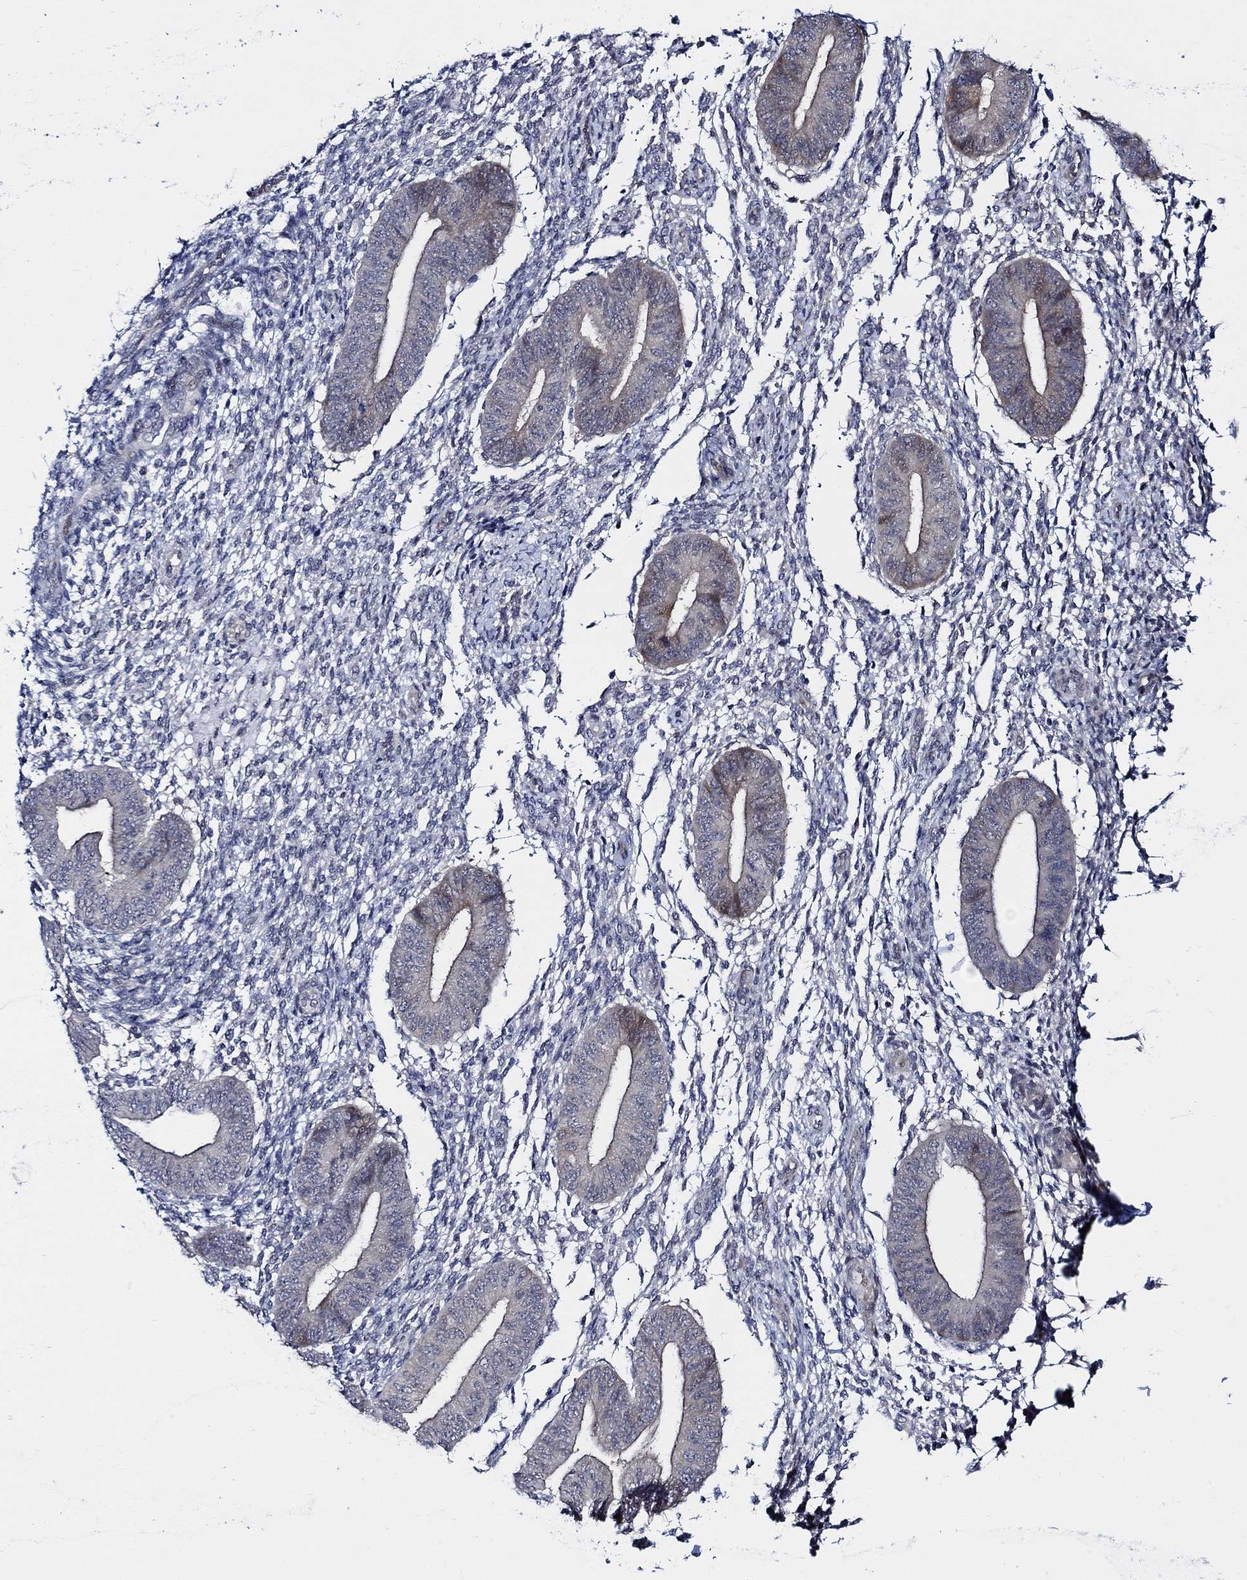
{"staining": {"intensity": "negative", "quantity": "none", "location": "none"}, "tissue": "endometrium", "cell_type": "Cells in endometrial stroma", "image_type": "normal", "snomed": [{"axis": "morphology", "description": "Normal tissue, NOS"}, {"axis": "topography", "description": "Endometrium"}], "caption": "Immunohistochemical staining of unremarkable endometrium displays no significant staining in cells in endometrial stroma. (Immunohistochemistry (ihc), brightfield microscopy, high magnification).", "gene": "C8orf48", "patient": {"sex": "female", "age": 47}}